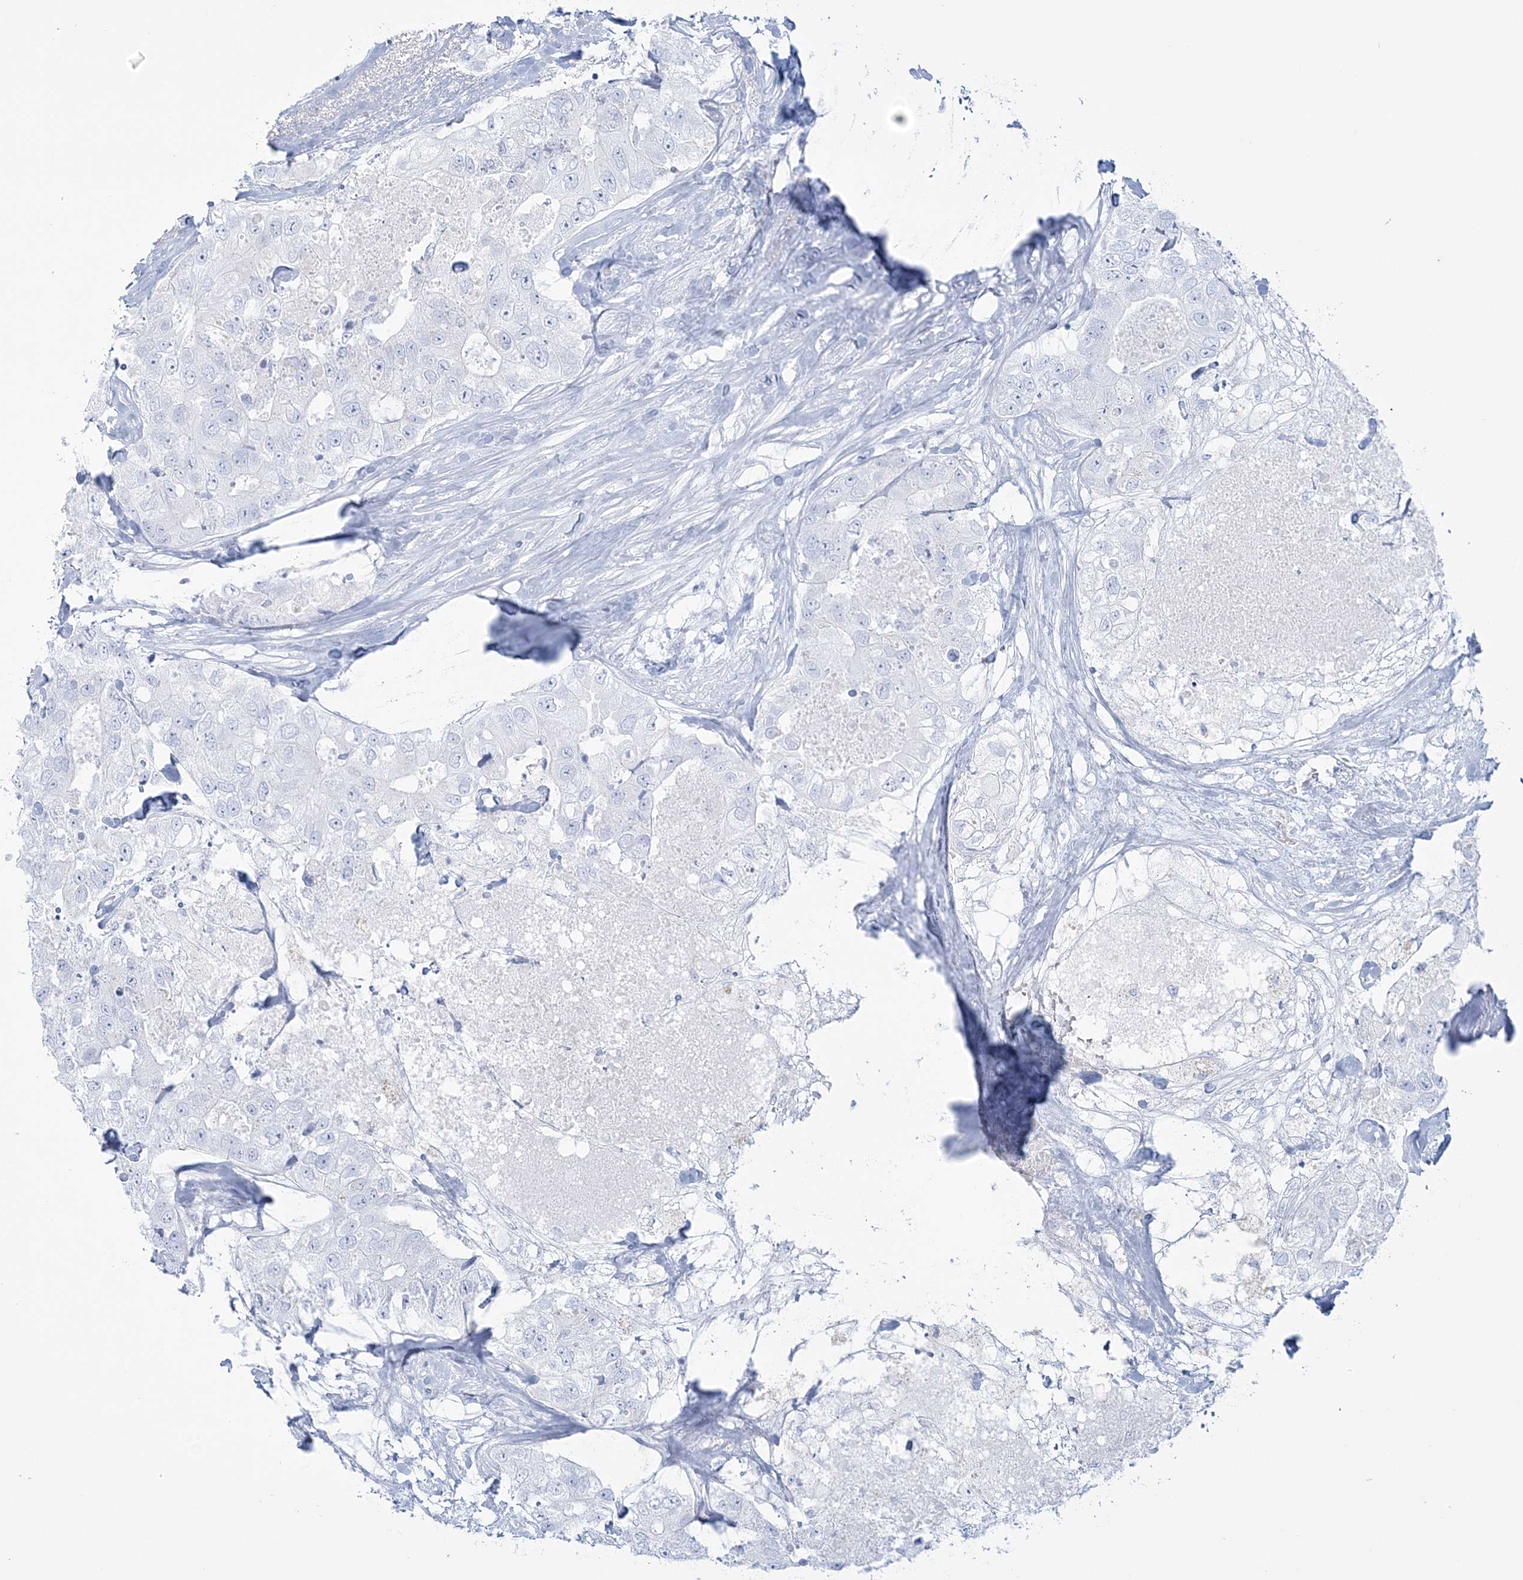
{"staining": {"intensity": "negative", "quantity": "none", "location": "none"}, "tissue": "breast cancer", "cell_type": "Tumor cells", "image_type": "cancer", "snomed": [{"axis": "morphology", "description": "Duct carcinoma"}, {"axis": "topography", "description": "Breast"}], "caption": "DAB (3,3'-diaminobenzidine) immunohistochemical staining of human breast cancer displays no significant positivity in tumor cells.", "gene": "ADGB", "patient": {"sex": "female", "age": 62}}